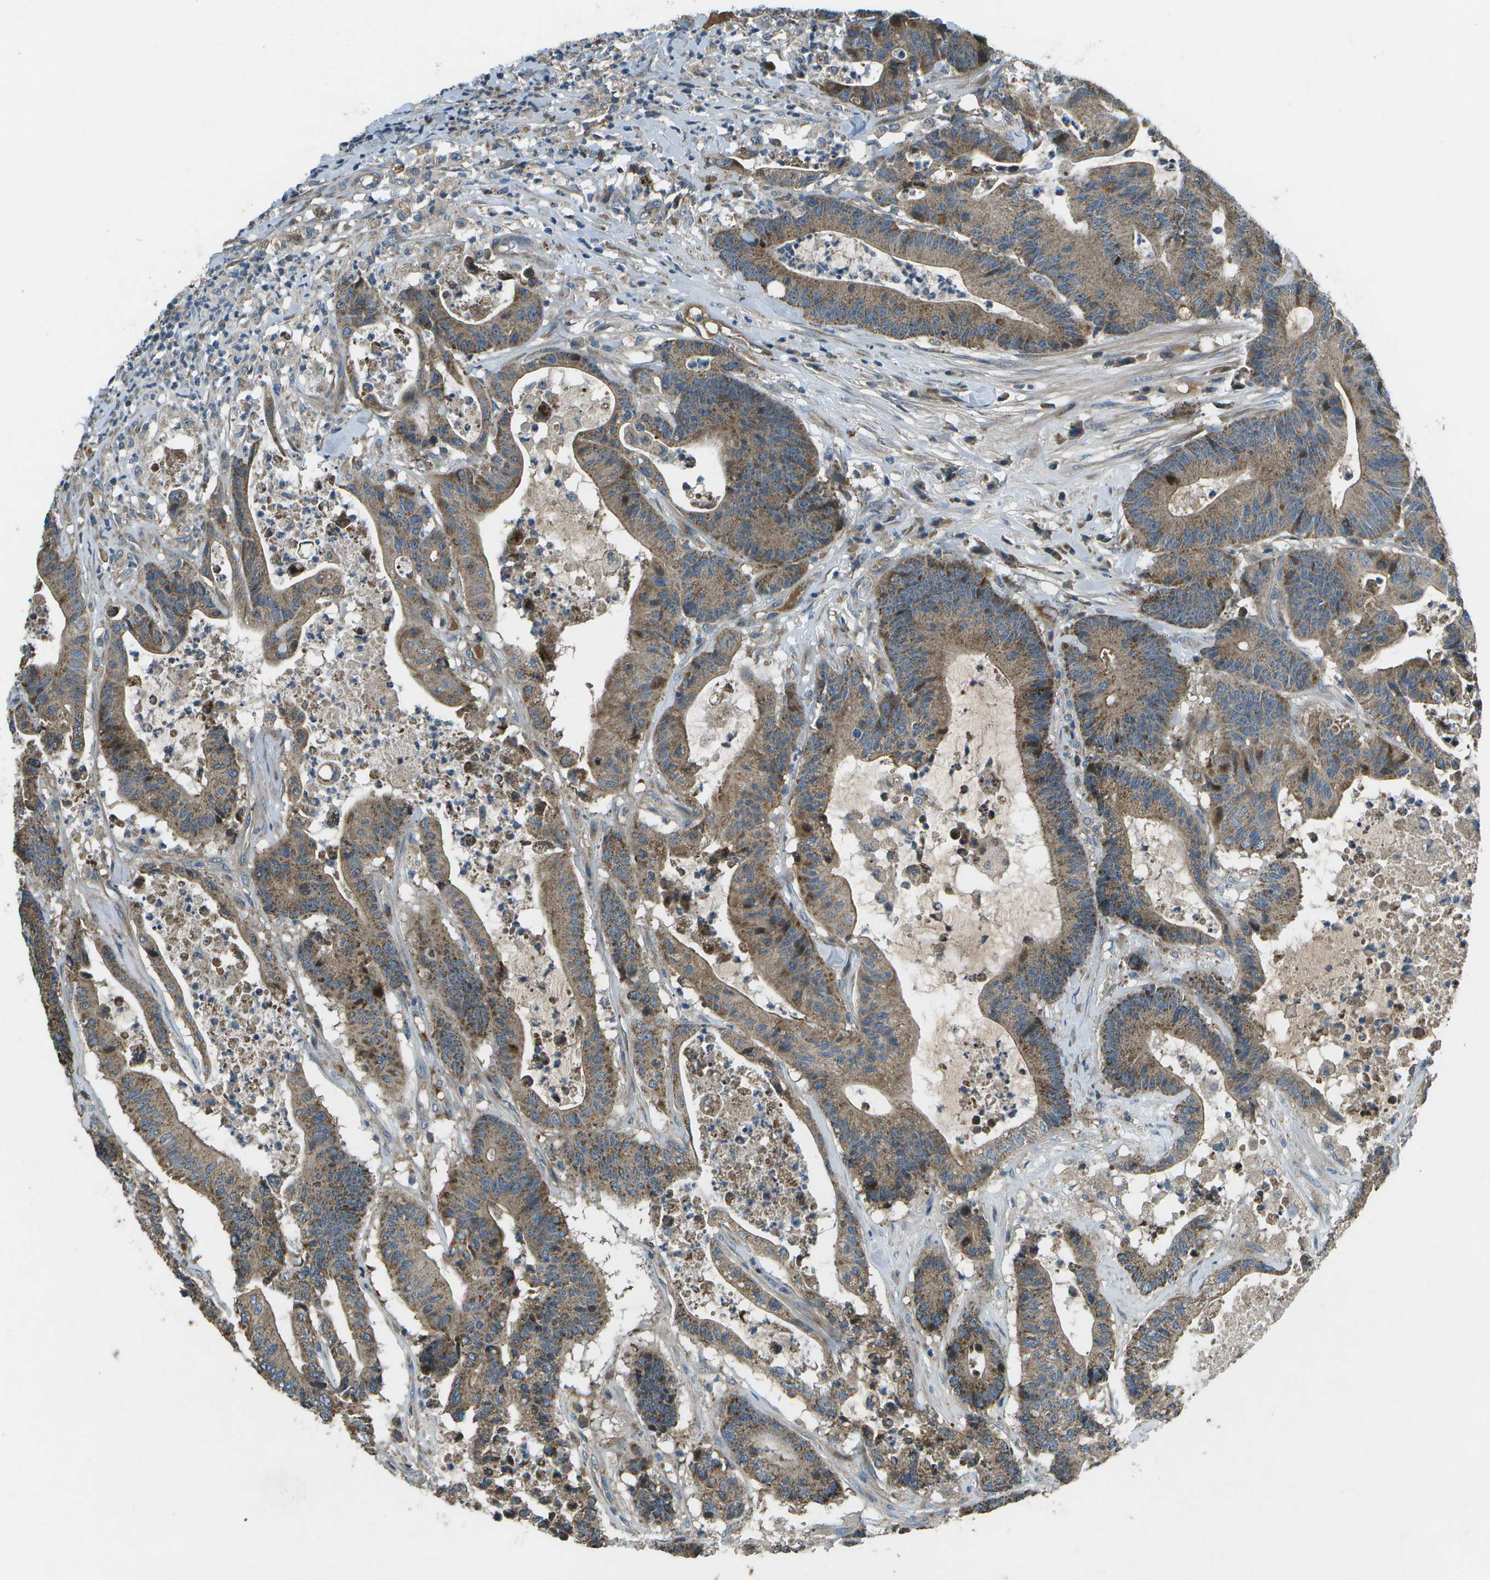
{"staining": {"intensity": "moderate", "quantity": ">75%", "location": "cytoplasmic/membranous"}, "tissue": "colorectal cancer", "cell_type": "Tumor cells", "image_type": "cancer", "snomed": [{"axis": "morphology", "description": "Adenocarcinoma, NOS"}, {"axis": "topography", "description": "Colon"}], "caption": "A brown stain shows moderate cytoplasmic/membranous staining of a protein in human adenocarcinoma (colorectal) tumor cells.", "gene": "PXYLP1", "patient": {"sex": "female", "age": 84}}